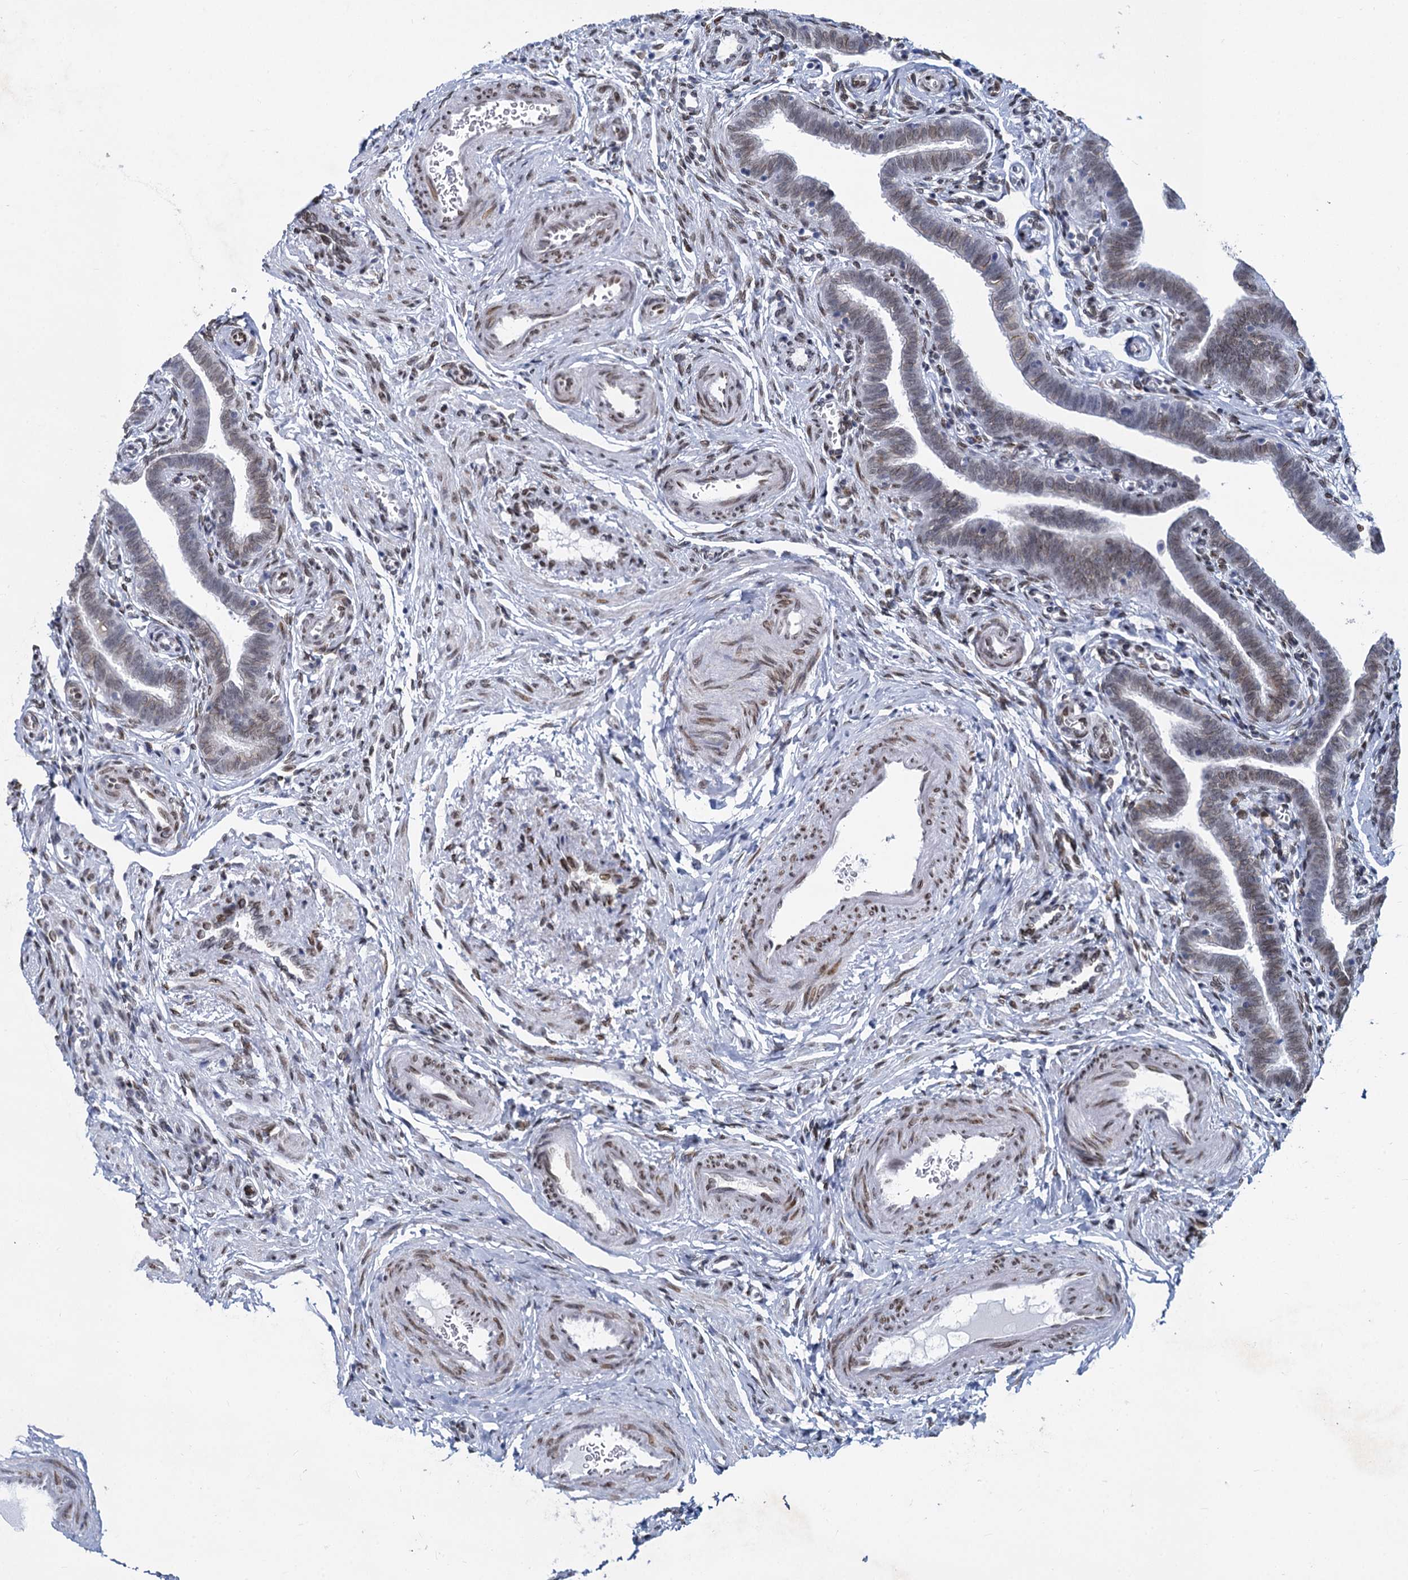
{"staining": {"intensity": "moderate", "quantity": ">75%", "location": "nuclear"}, "tissue": "fallopian tube", "cell_type": "Glandular cells", "image_type": "normal", "snomed": [{"axis": "morphology", "description": "Normal tissue, NOS"}, {"axis": "topography", "description": "Fallopian tube"}], "caption": "Approximately >75% of glandular cells in benign human fallopian tube reveal moderate nuclear protein expression as visualized by brown immunohistochemical staining.", "gene": "PRSS35", "patient": {"sex": "female", "age": 36}}